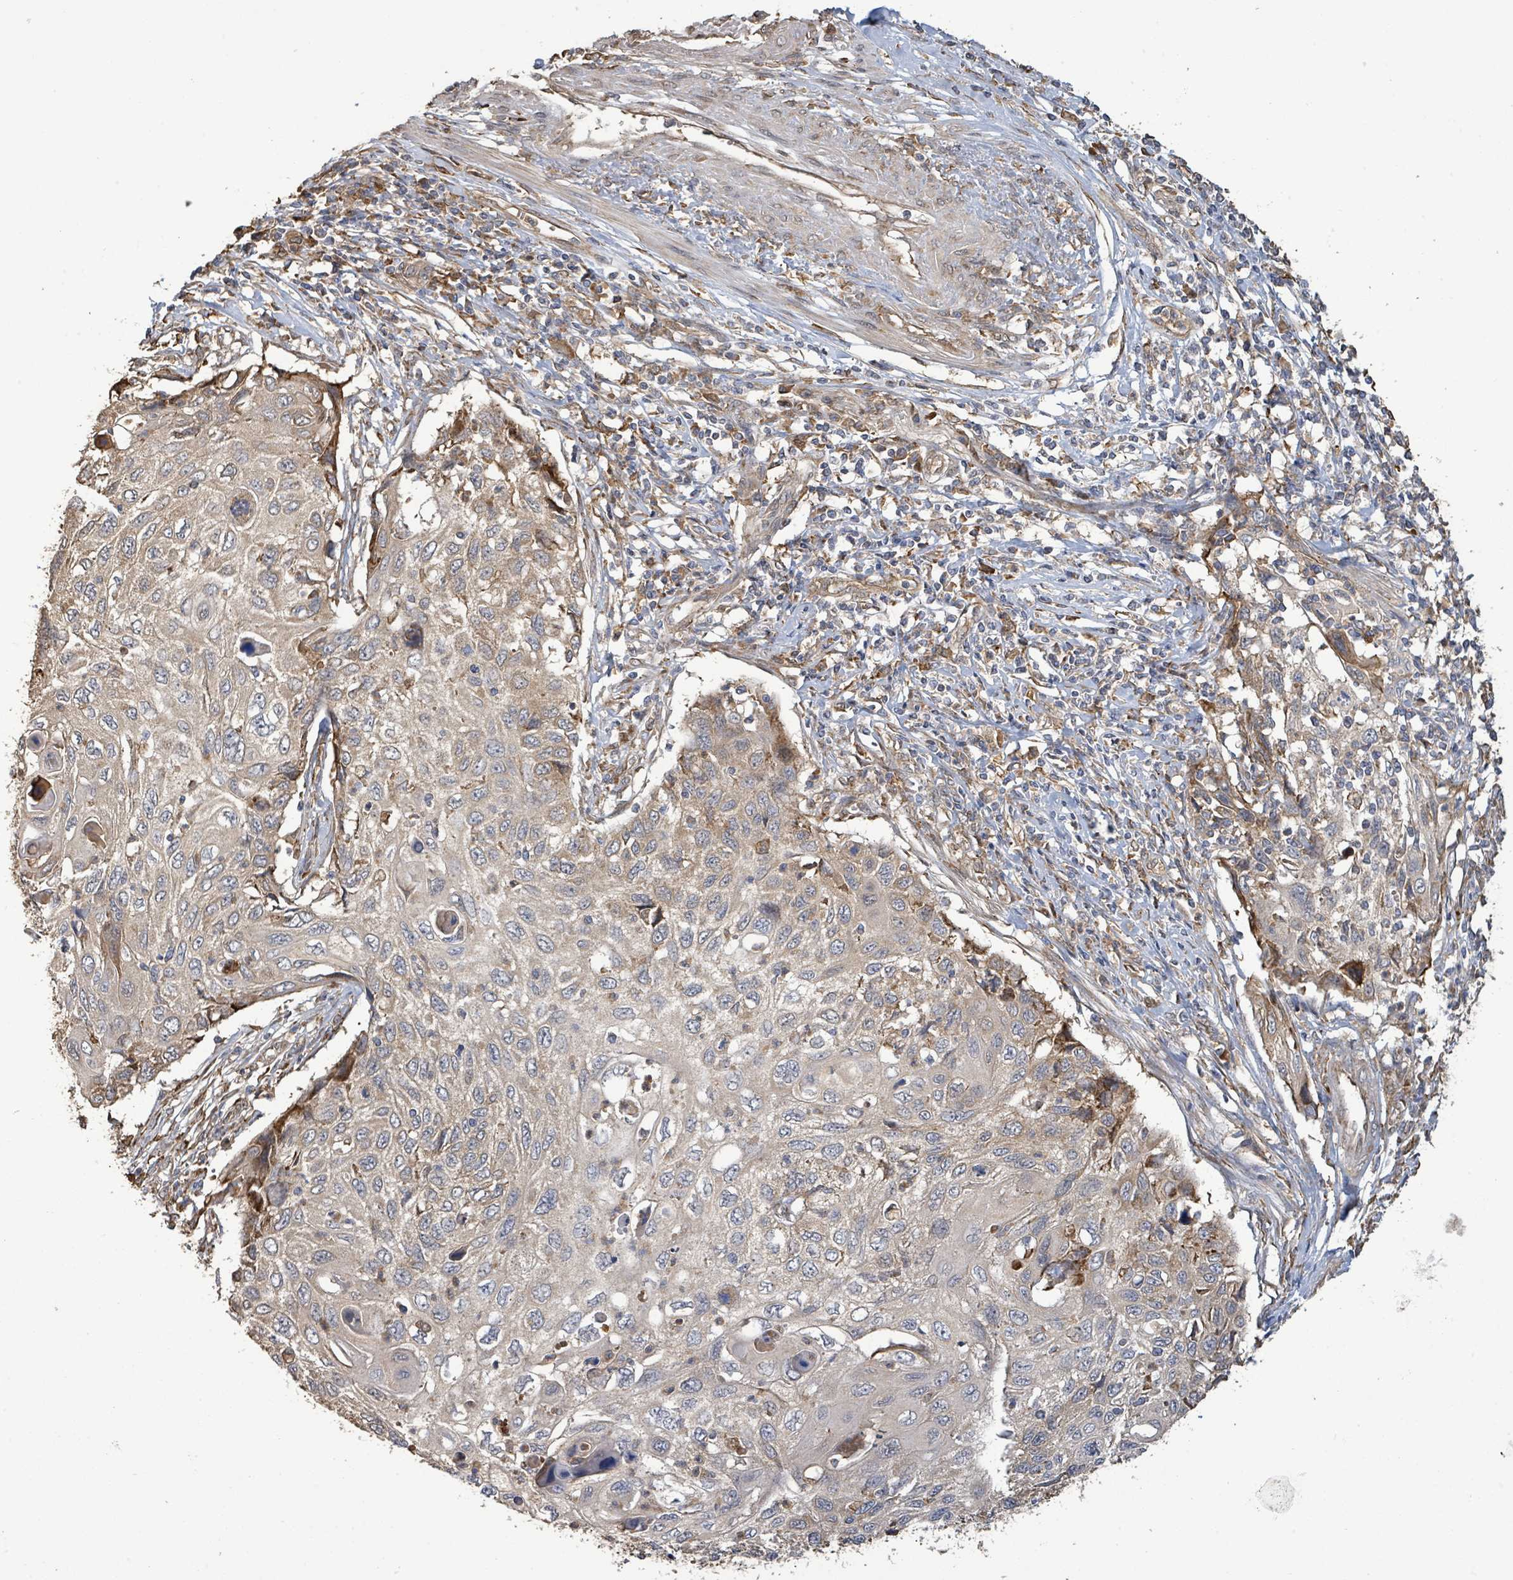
{"staining": {"intensity": "weak", "quantity": "25%-75%", "location": "cytoplasmic/membranous"}, "tissue": "cervical cancer", "cell_type": "Tumor cells", "image_type": "cancer", "snomed": [{"axis": "morphology", "description": "Squamous cell carcinoma, NOS"}, {"axis": "topography", "description": "Cervix"}], "caption": "Immunohistochemistry staining of cervical cancer, which demonstrates low levels of weak cytoplasmic/membranous expression in approximately 25%-75% of tumor cells indicating weak cytoplasmic/membranous protein positivity. The staining was performed using DAB (brown) for protein detection and nuclei were counterstained in hematoxylin (blue).", "gene": "ARPIN", "patient": {"sex": "female", "age": 70}}